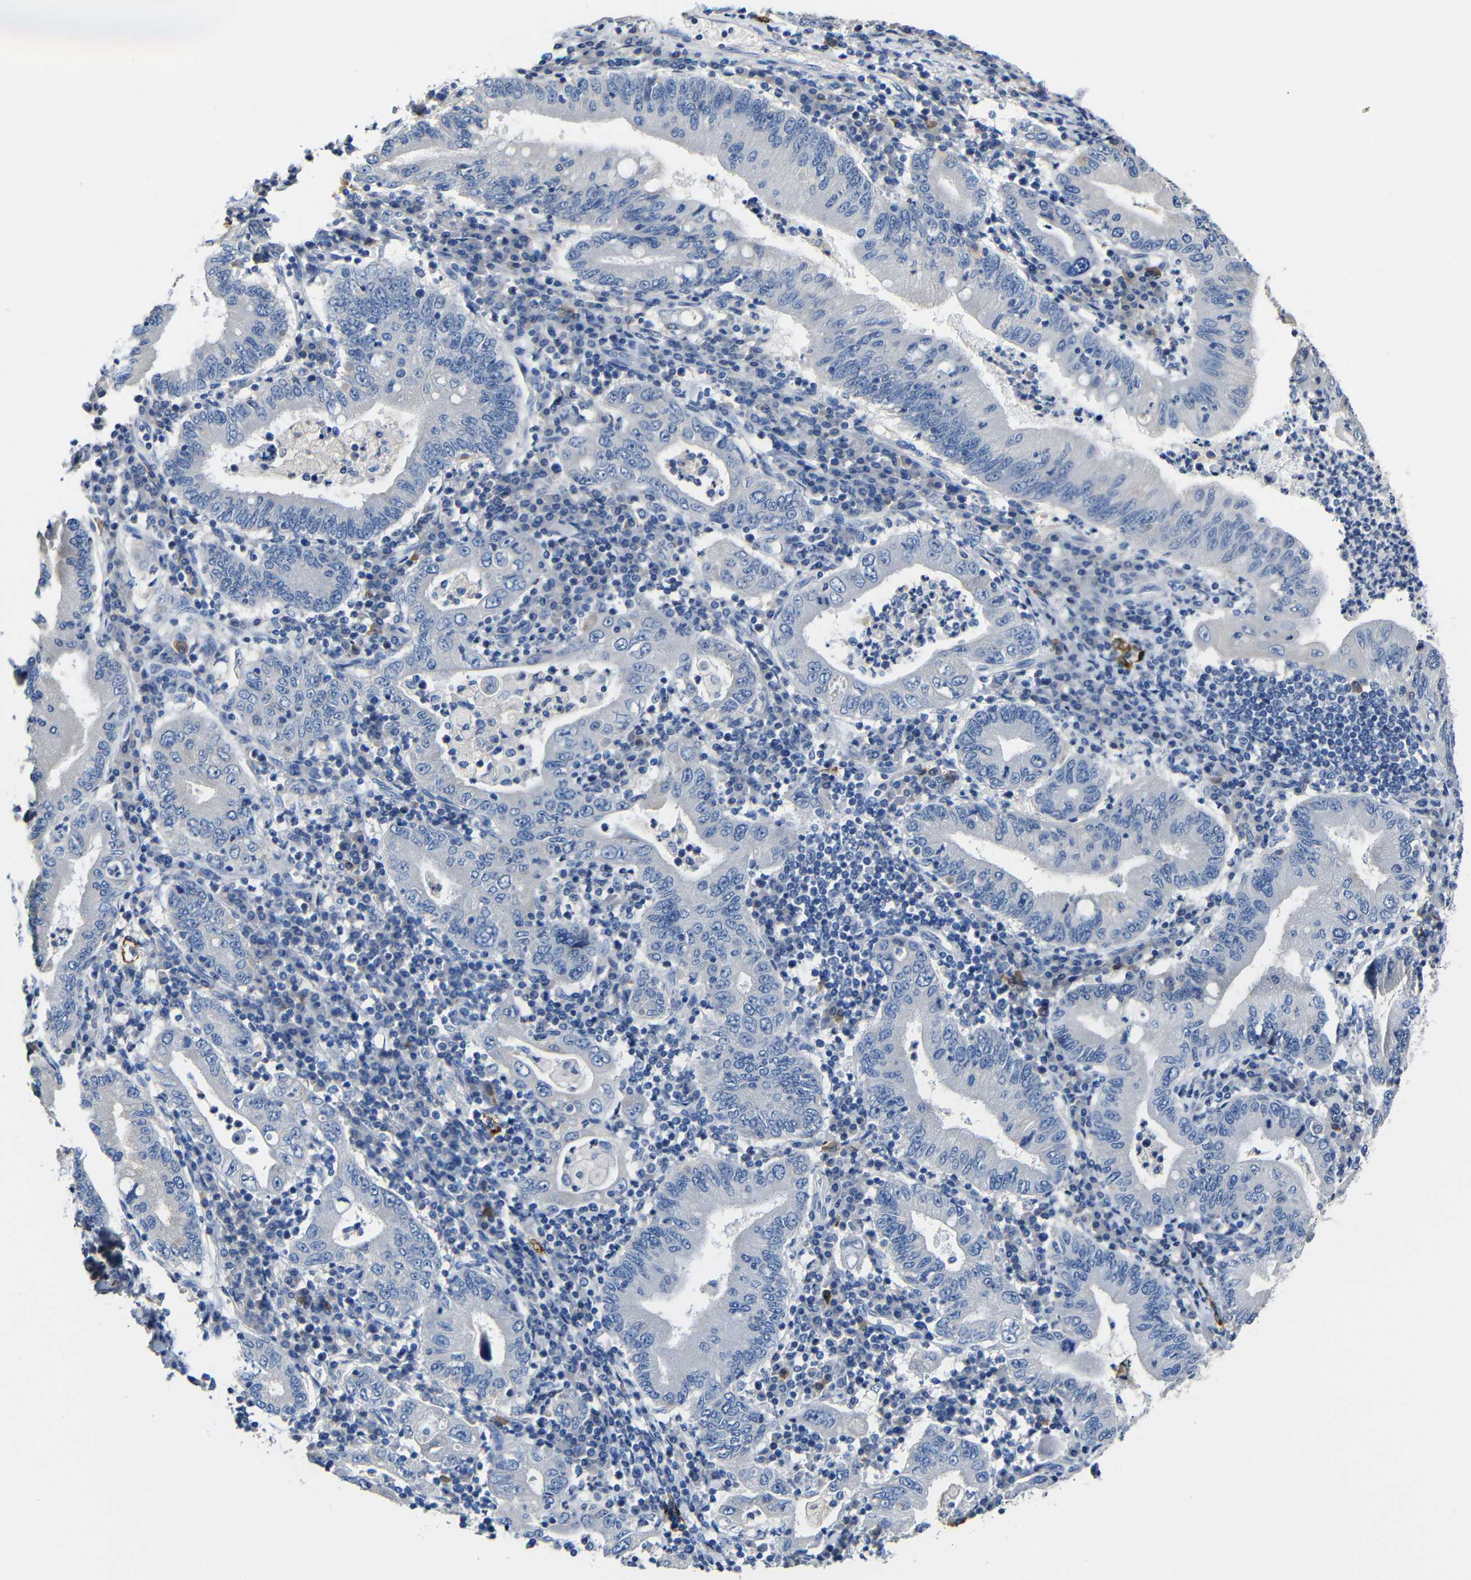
{"staining": {"intensity": "negative", "quantity": "none", "location": "none"}, "tissue": "stomach cancer", "cell_type": "Tumor cells", "image_type": "cancer", "snomed": [{"axis": "morphology", "description": "Normal tissue, NOS"}, {"axis": "morphology", "description": "Adenocarcinoma, NOS"}, {"axis": "topography", "description": "Esophagus"}, {"axis": "topography", "description": "Stomach, upper"}, {"axis": "topography", "description": "Peripheral nerve tissue"}], "caption": "The image reveals no staining of tumor cells in stomach adenocarcinoma.", "gene": "ACKR2", "patient": {"sex": "male", "age": 62}}